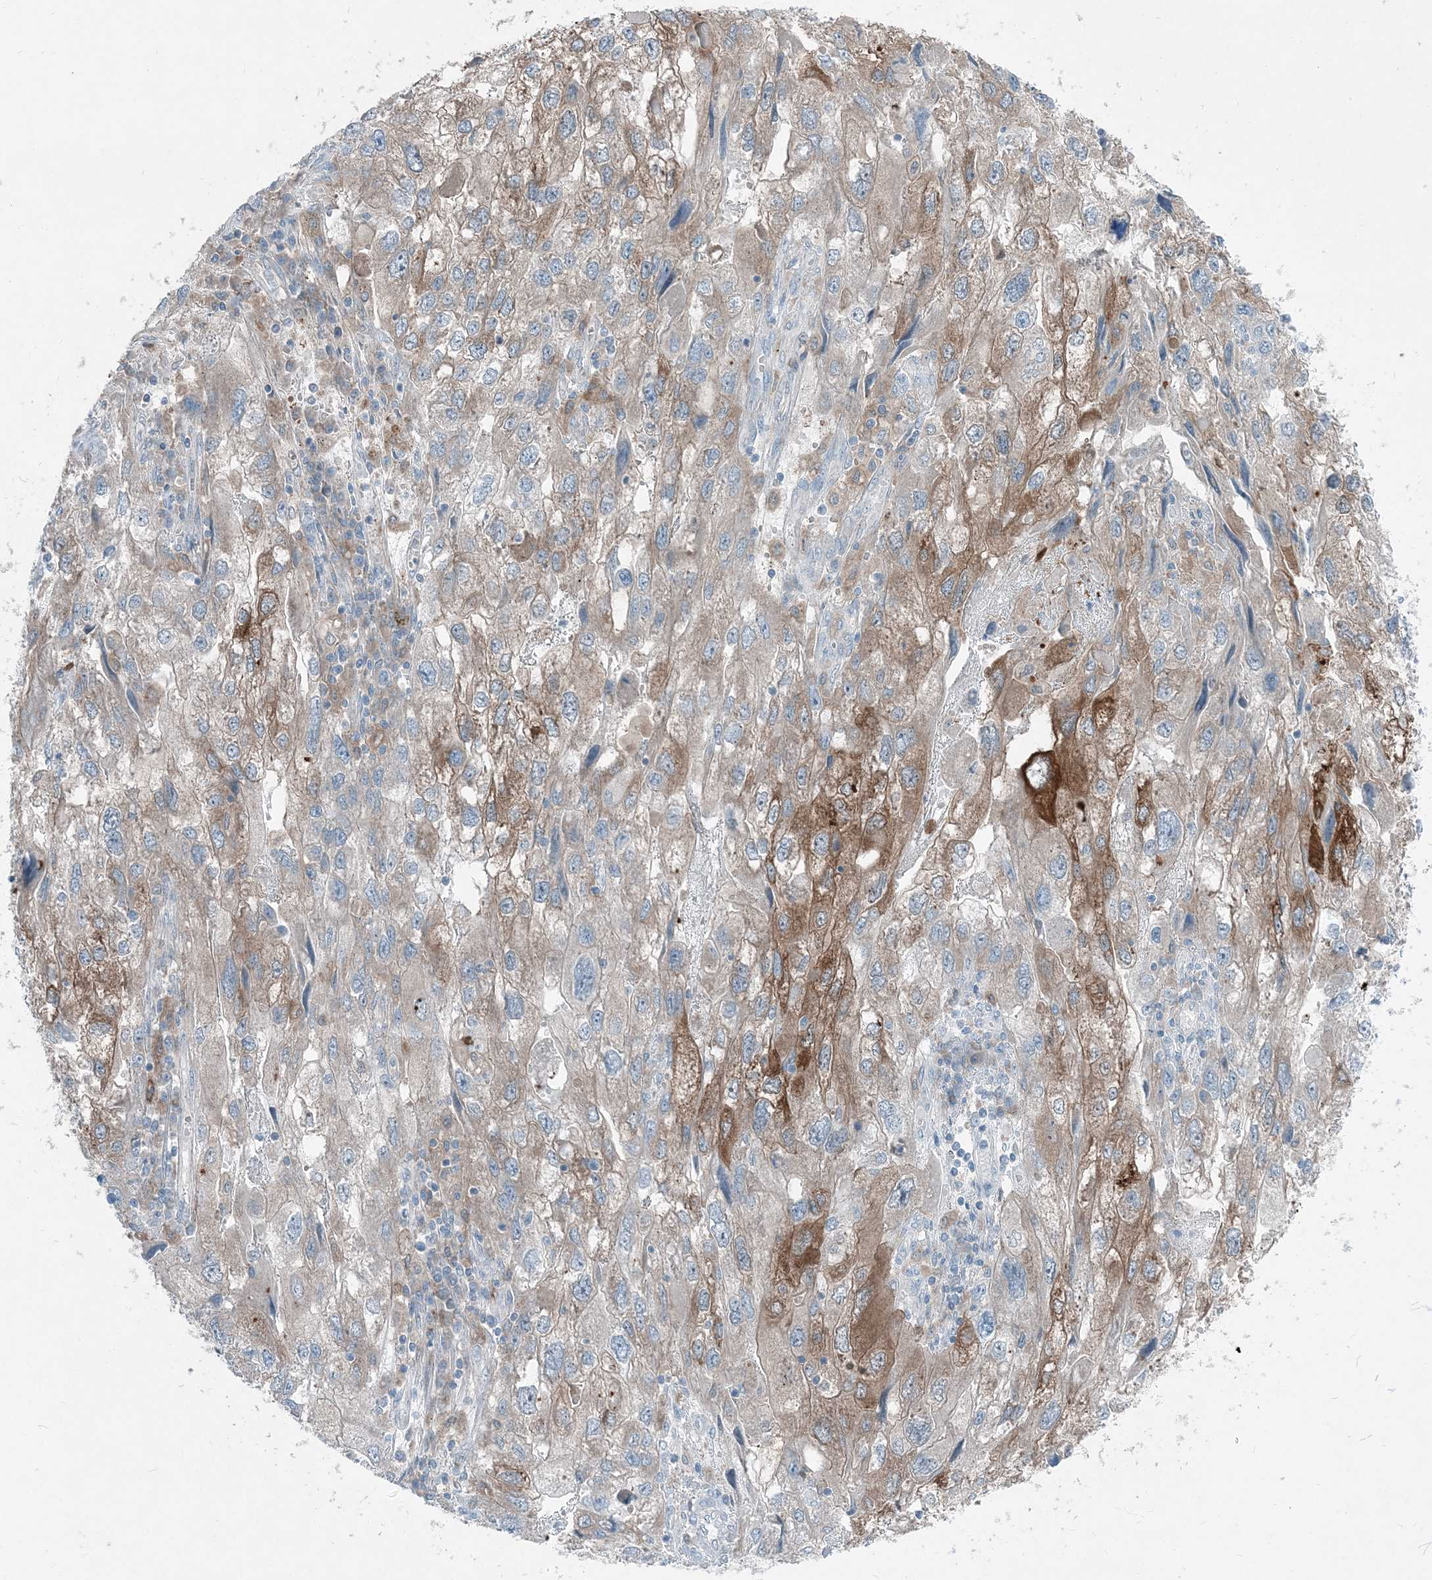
{"staining": {"intensity": "moderate", "quantity": "25%-75%", "location": "cytoplasmic/membranous"}, "tissue": "endometrial cancer", "cell_type": "Tumor cells", "image_type": "cancer", "snomed": [{"axis": "morphology", "description": "Adenocarcinoma, NOS"}, {"axis": "topography", "description": "Endometrium"}], "caption": "Immunohistochemical staining of endometrial cancer (adenocarcinoma) demonstrates medium levels of moderate cytoplasmic/membranous protein positivity in about 25%-75% of tumor cells. Nuclei are stained in blue.", "gene": "ARMH1", "patient": {"sex": "female", "age": 49}}